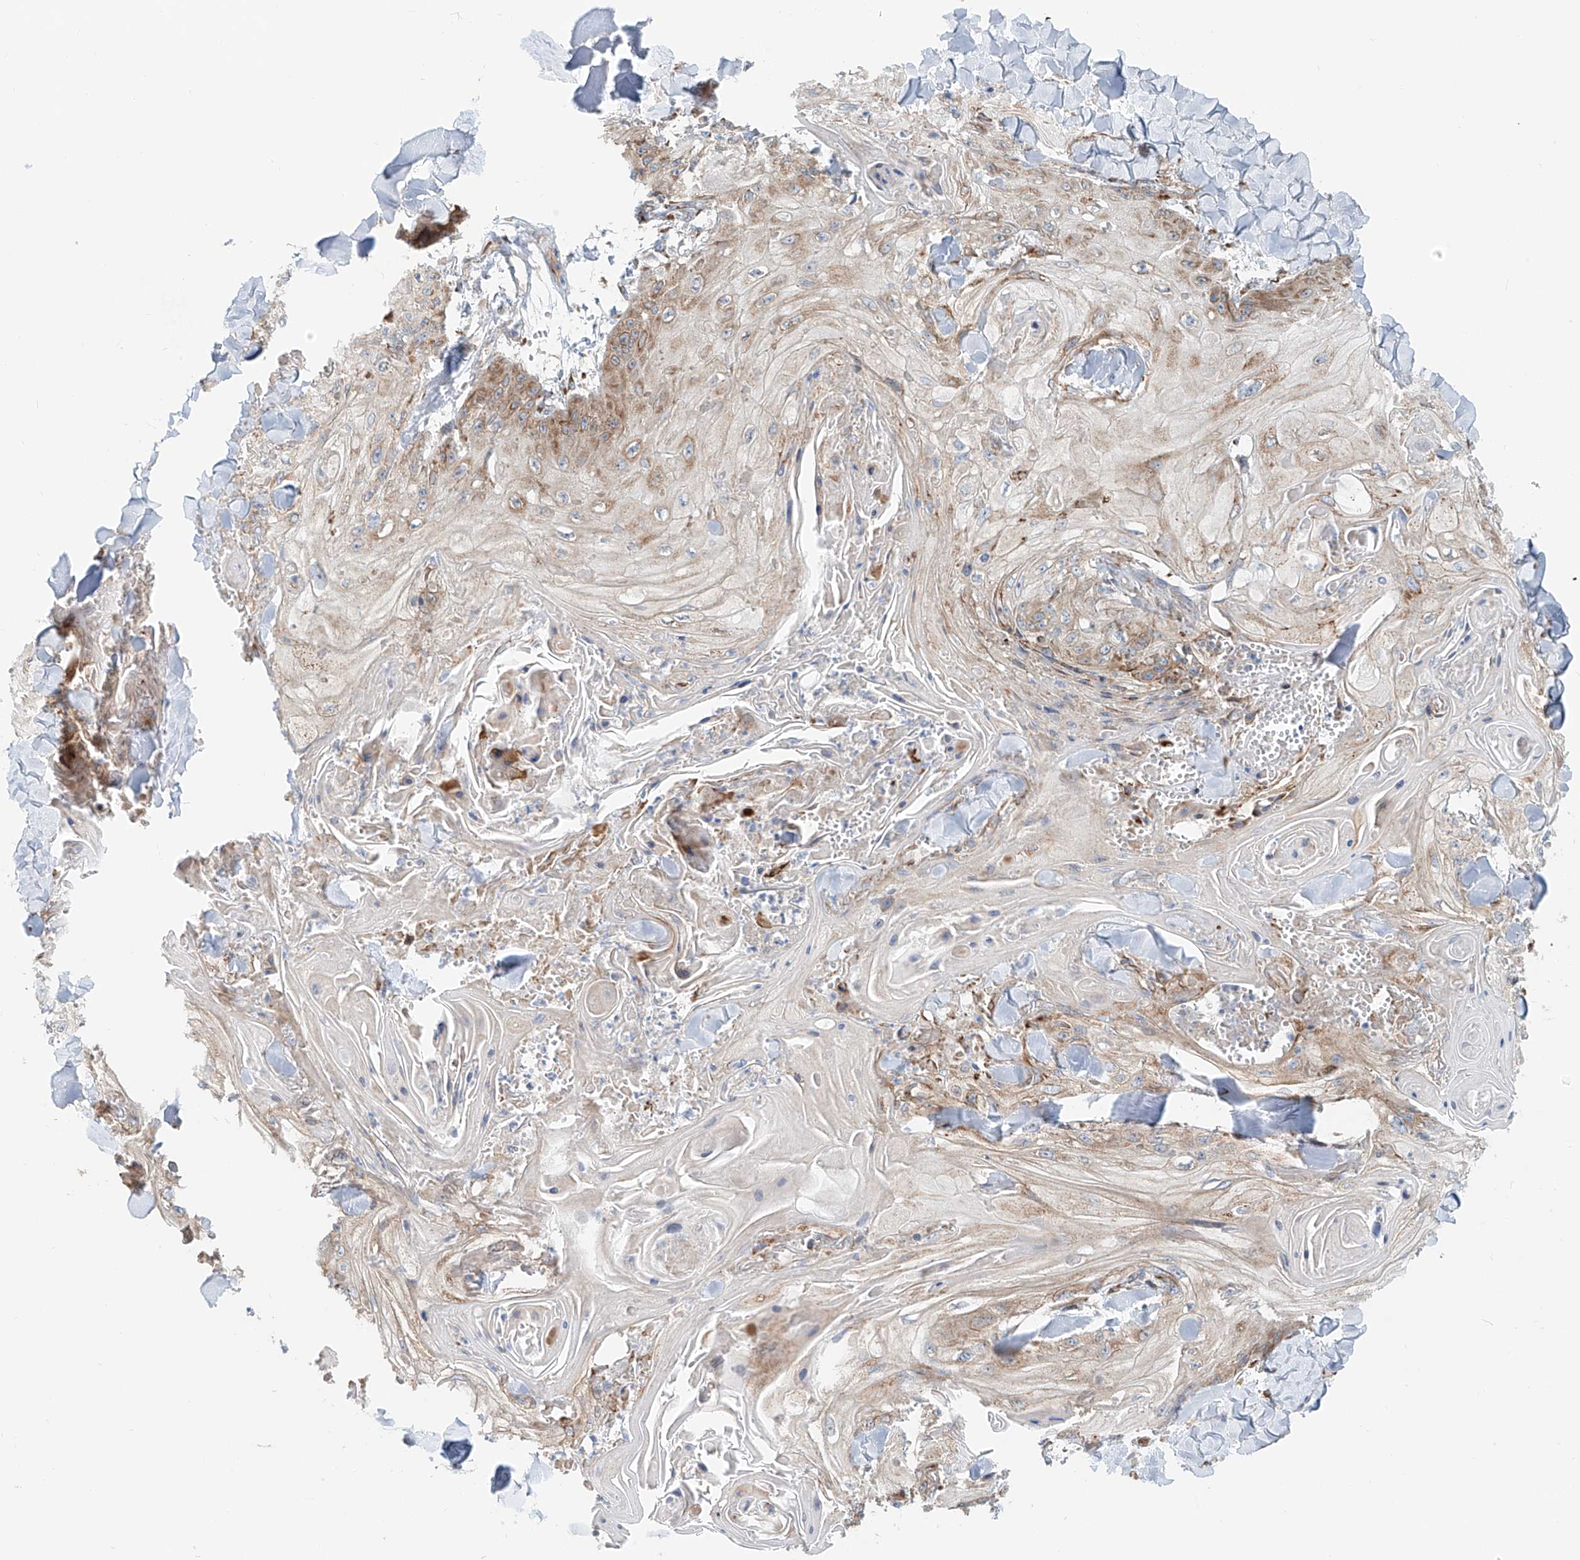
{"staining": {"intensity": "moderate", "quantity": "<25%", "location": "cytoplasmic/membranous"}, "tissue": "skin cancer", "cell_type": "Tumor cells", "image_type": "cancer", "snomed": [{"axis": "morphology", "description": "Squamous cell carcinoma, NOS"}, {"axis": "topography", "description": "Skin"}], "caption": "Human skin squamous cell carcinoma stained with a brown dye reveals moderate cytoplasmic/membranous positive expression in approximately <25% of tumor cells.", "gene": "SNAP29", "patient": {"sex": "male", "age": 74}}